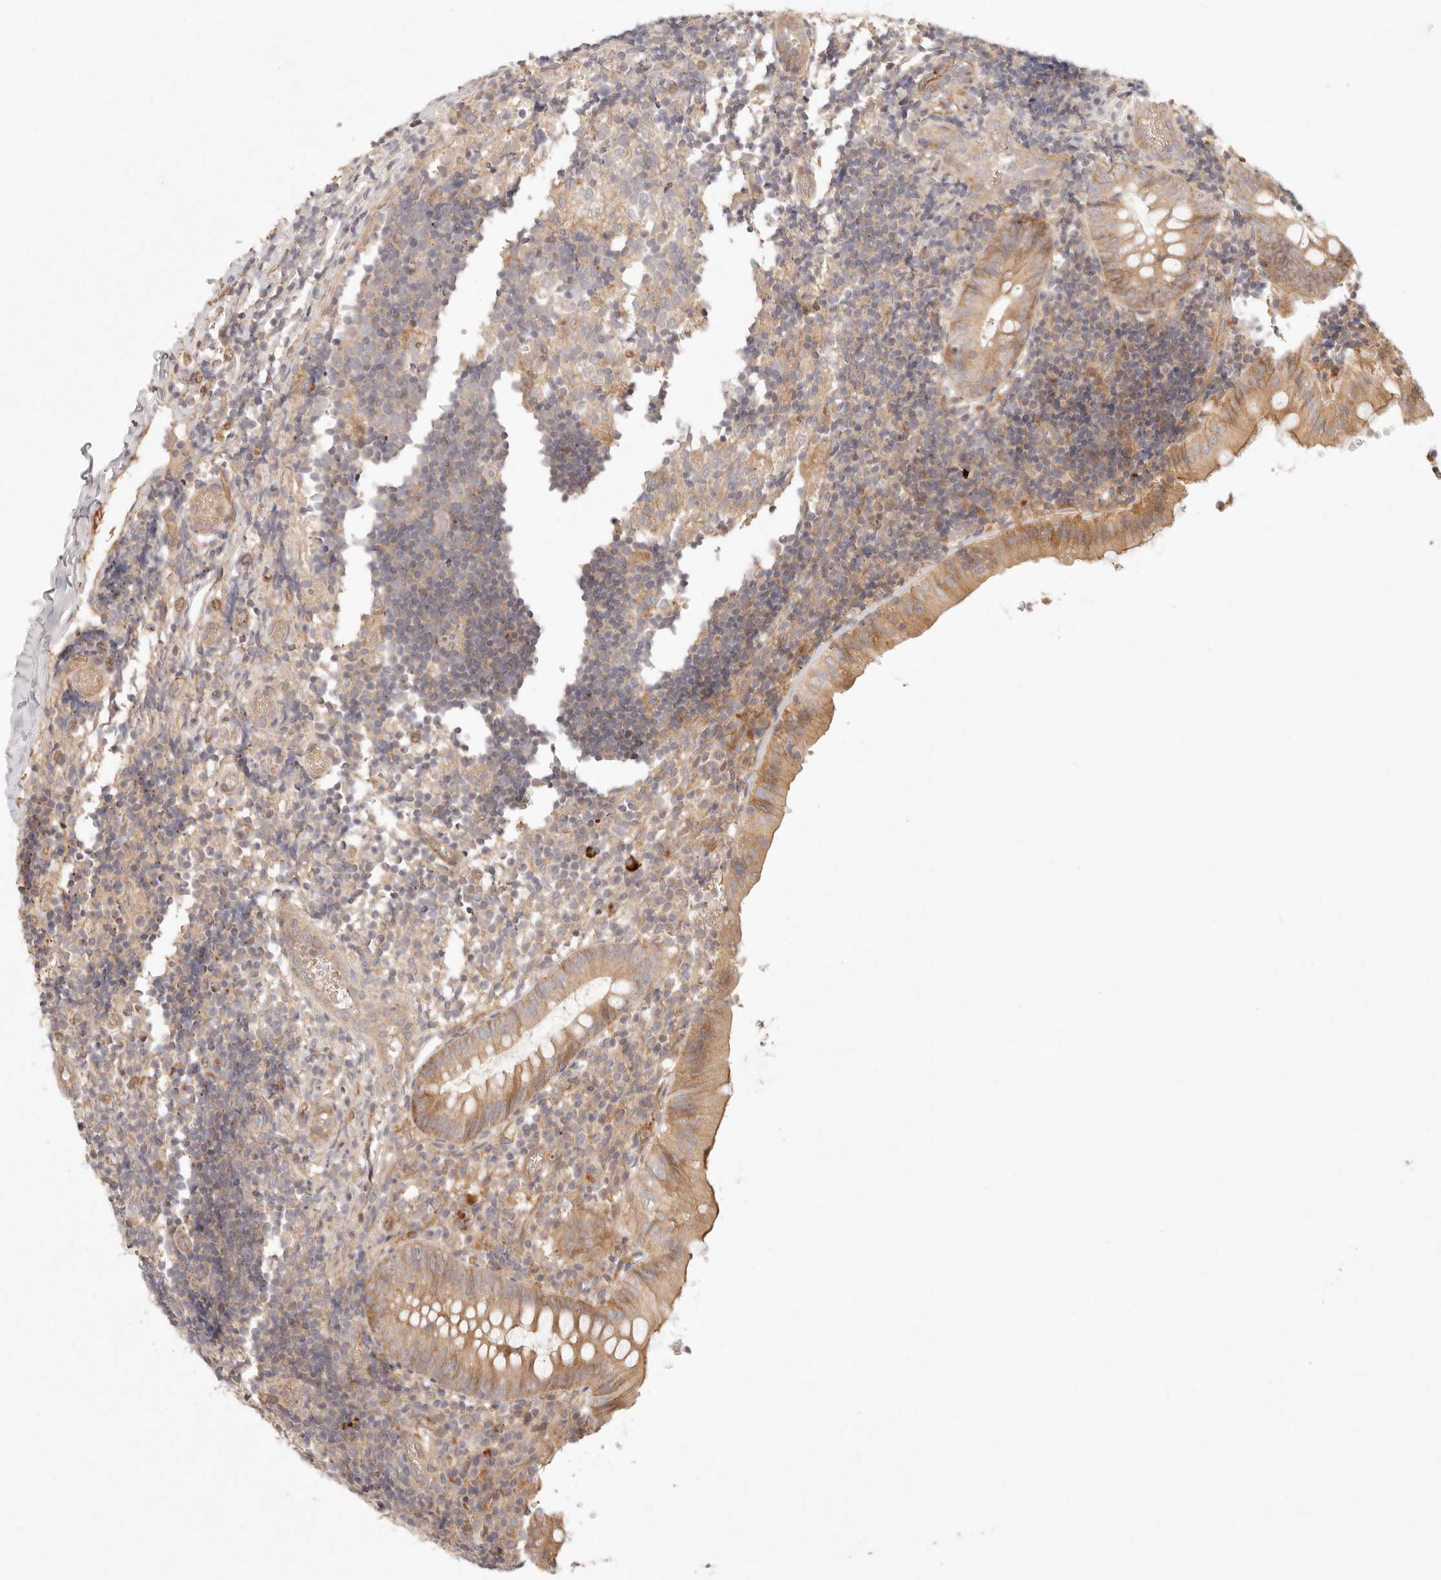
{"staining": {"intensity": "moderate", "quantity": ">75%", "location": "cytoplasmic/membranous"}, "tissue": "appendix", "cell_type": "Glandular cells", "image_type": "normal", "snomed": [{"axis": "morphology", "description": "Normal tissue, NOS"}, {"axis": "topography", "description": "Appendix"}], "caption": "Immunohistochemical staining of normal human appendix demonstrates medium levels of moderate cytoplasmic/membranous expression in approximately >75% of glandular cells.", "gene": "PPP1R3B", "patient": {"sex": "male", "age": 8}}